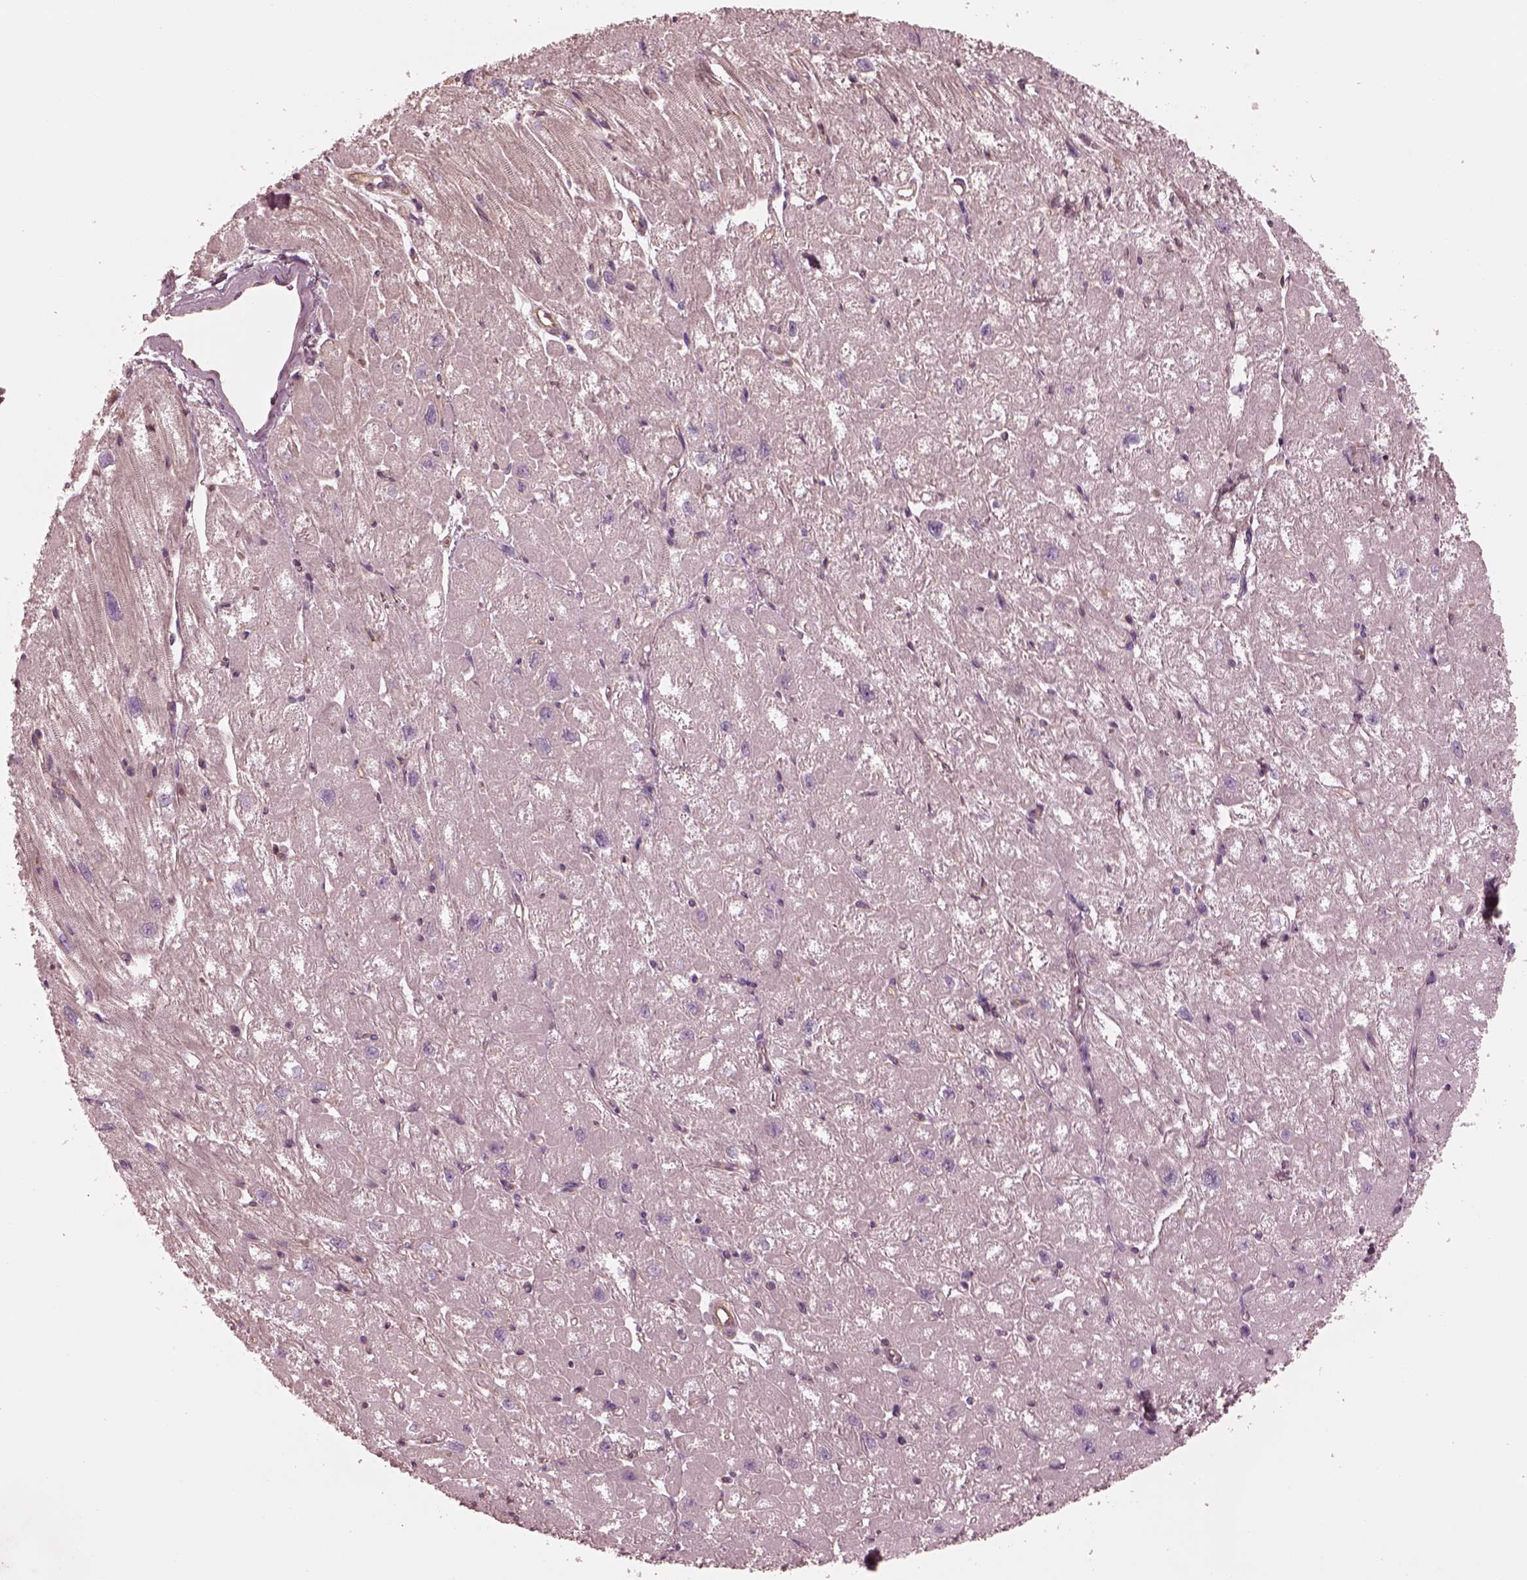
{"staining": {"intensity": "negative", "quantity": "none", "location": "none"}, "tissue": "heart muscle", "cell_type": "Cardiomyocytes", "image_type": "normal", "snomed": [{"axis": "morphology", "description": "Normal tissue, NOS"}, {"axis": "topography", "description": "Heart"}], "caption": "Human heart muscle stained for a protein using IHC demonstrates no expression in cardiomyocytes.", "gene": "STK33", "patient": {"sex": "male", "age": 61}}